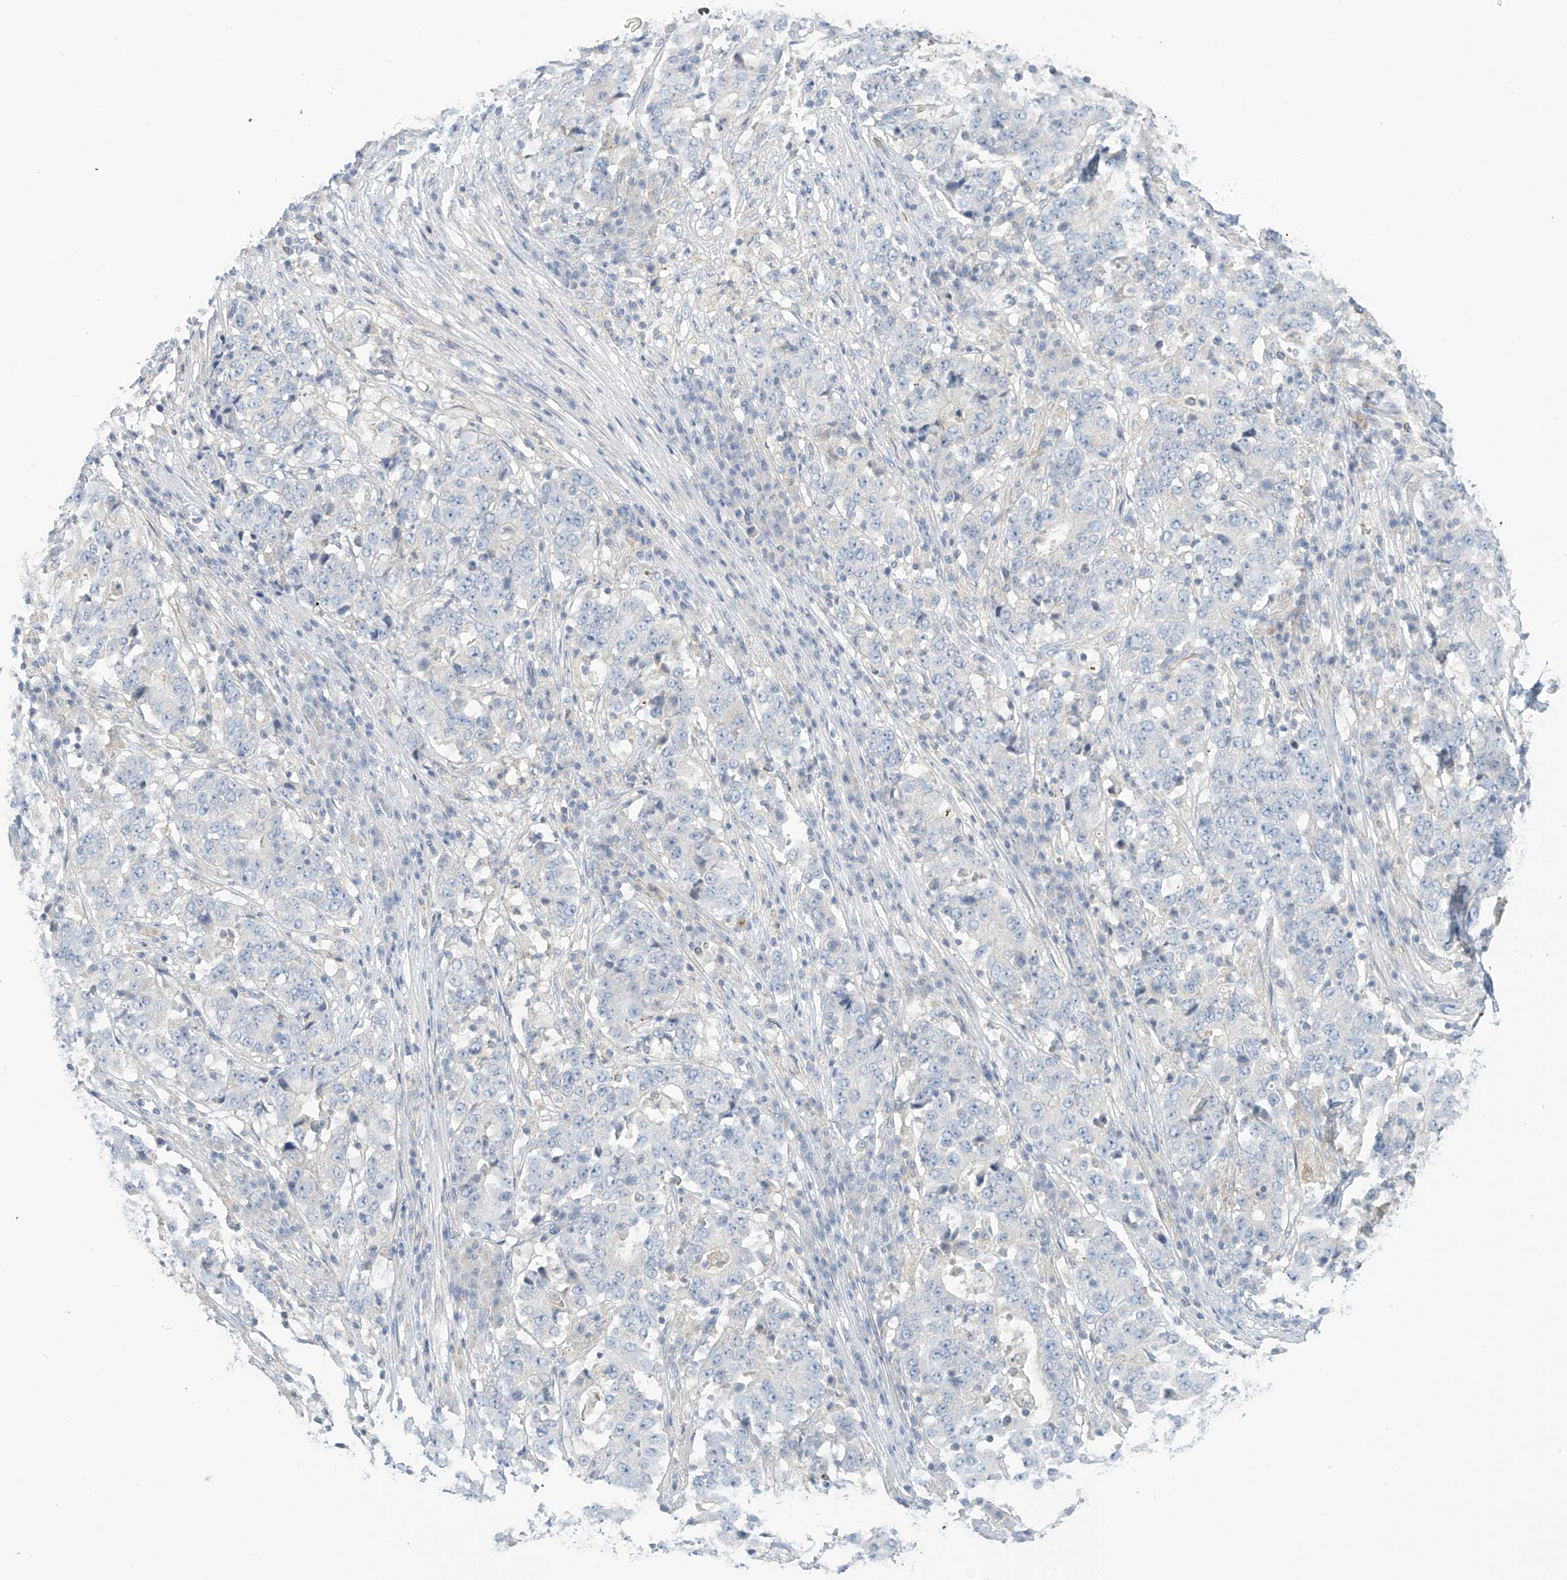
{"staining": {"intensity": "negative", "quantity": "none", "location": "none"}, "tissue": "stomach cancer", "cell_type": "Tumor cells", "image_type": "cancer", "snomed": [{"axis": "morphology", "description": "Adenocarcinoma, NOS"}, {"axis": "topography", "description": "Stomach"}], "caption": "Immunohistochemical staining of human stomach cancer demonstrates no significant expression in tumor cells.", "gene": "SLC6A12", "patient": {"sex": "male", "age": 59}}